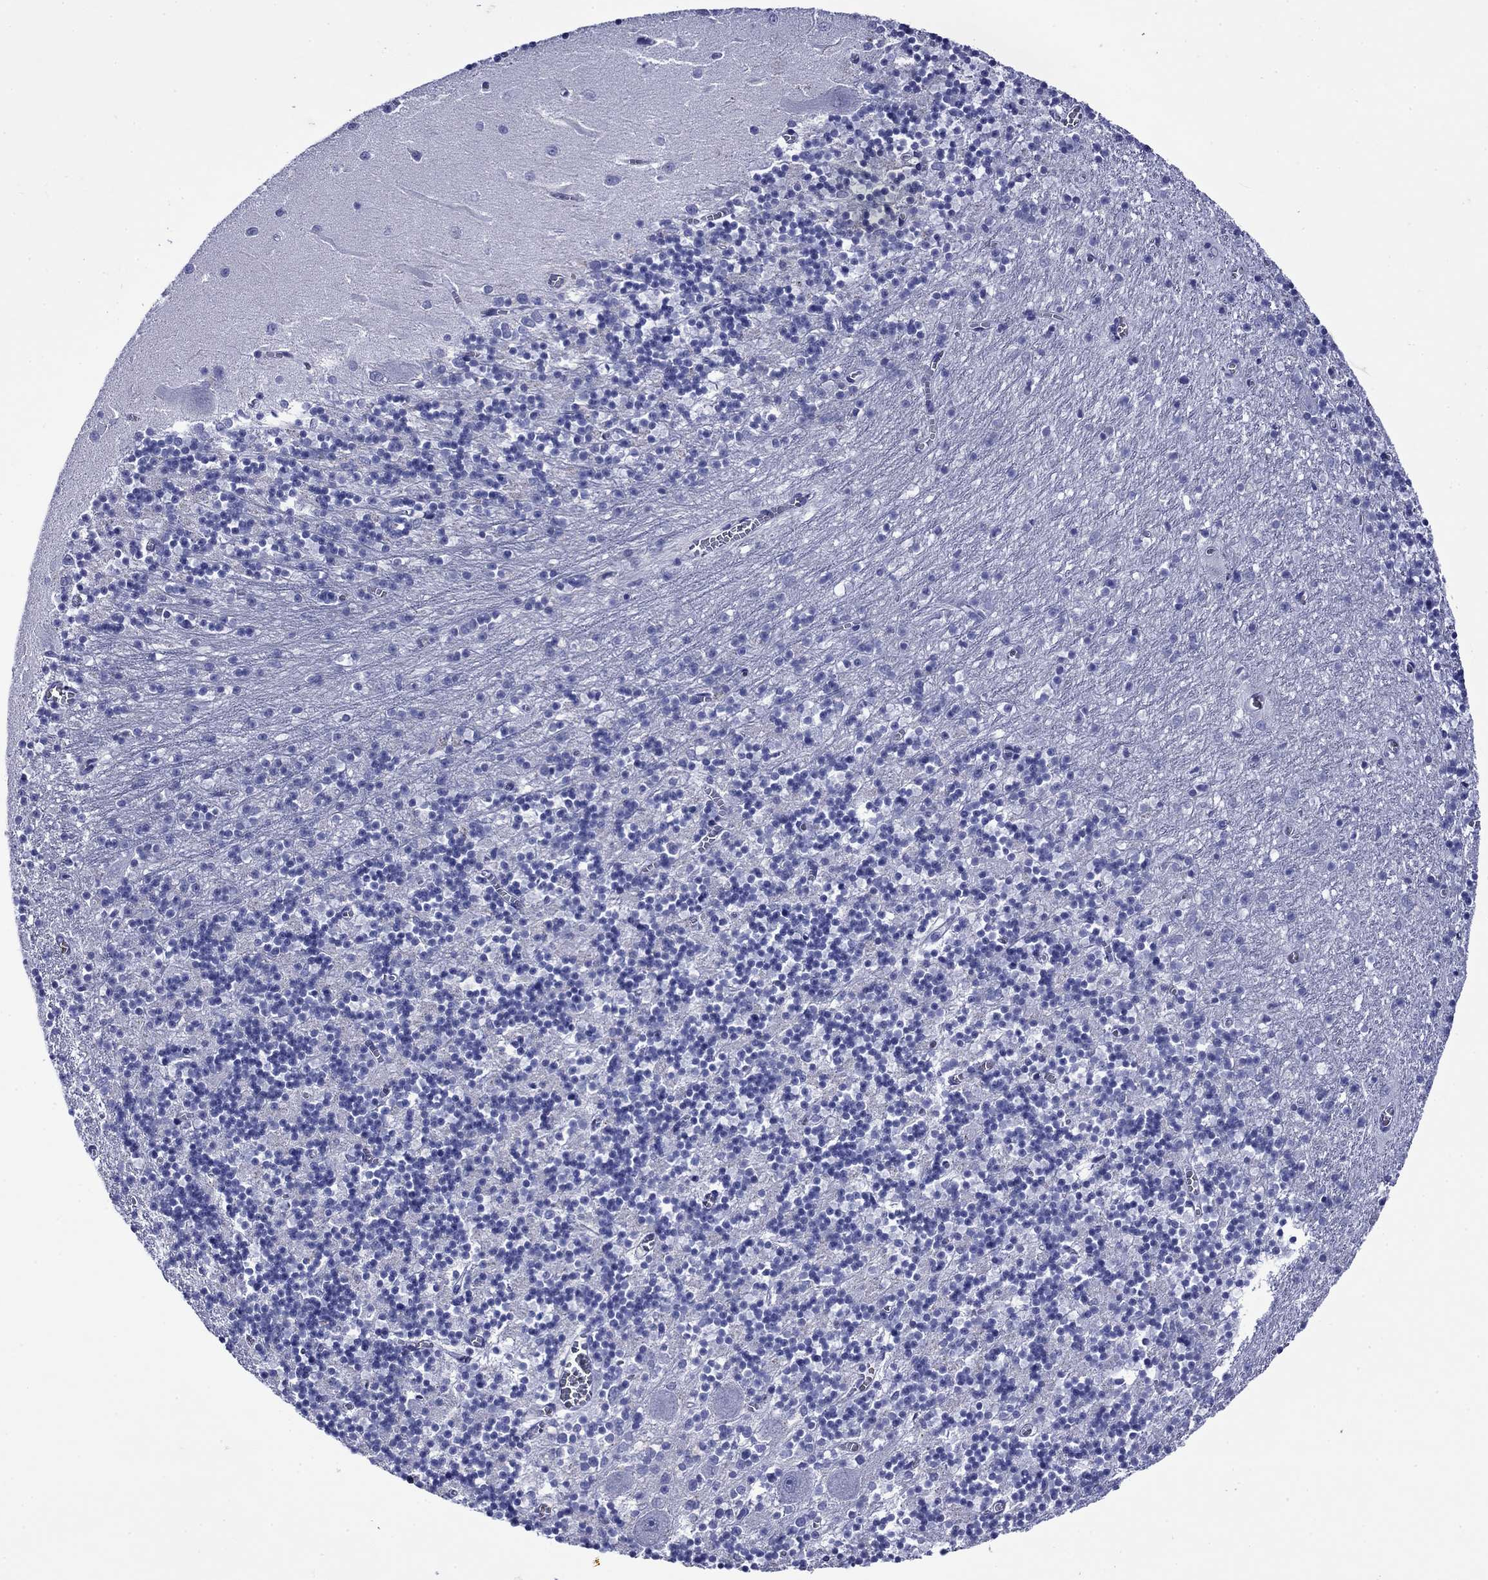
{"staining": {"intensity": "negative", "quantity": "none", "location": "none"}, "tissue": "cerebellum", "cell_type": "Cells in granular layer", "image_type": "normal", "snomed": [{"axis": "morphology", "description": "Normal tissue, NOS"}, {"axis": "topography", "description": "Cerebellum"}], "caption": "Immunohistochemistry micrograph of benign cerebellum: cerebellum stained with DAB (3,3'-diaminobenzidine) reveals no significant protein expression in cells in granular layer.", "gene": "ROM1", "patient": {"sex": "female", "age": 64}}